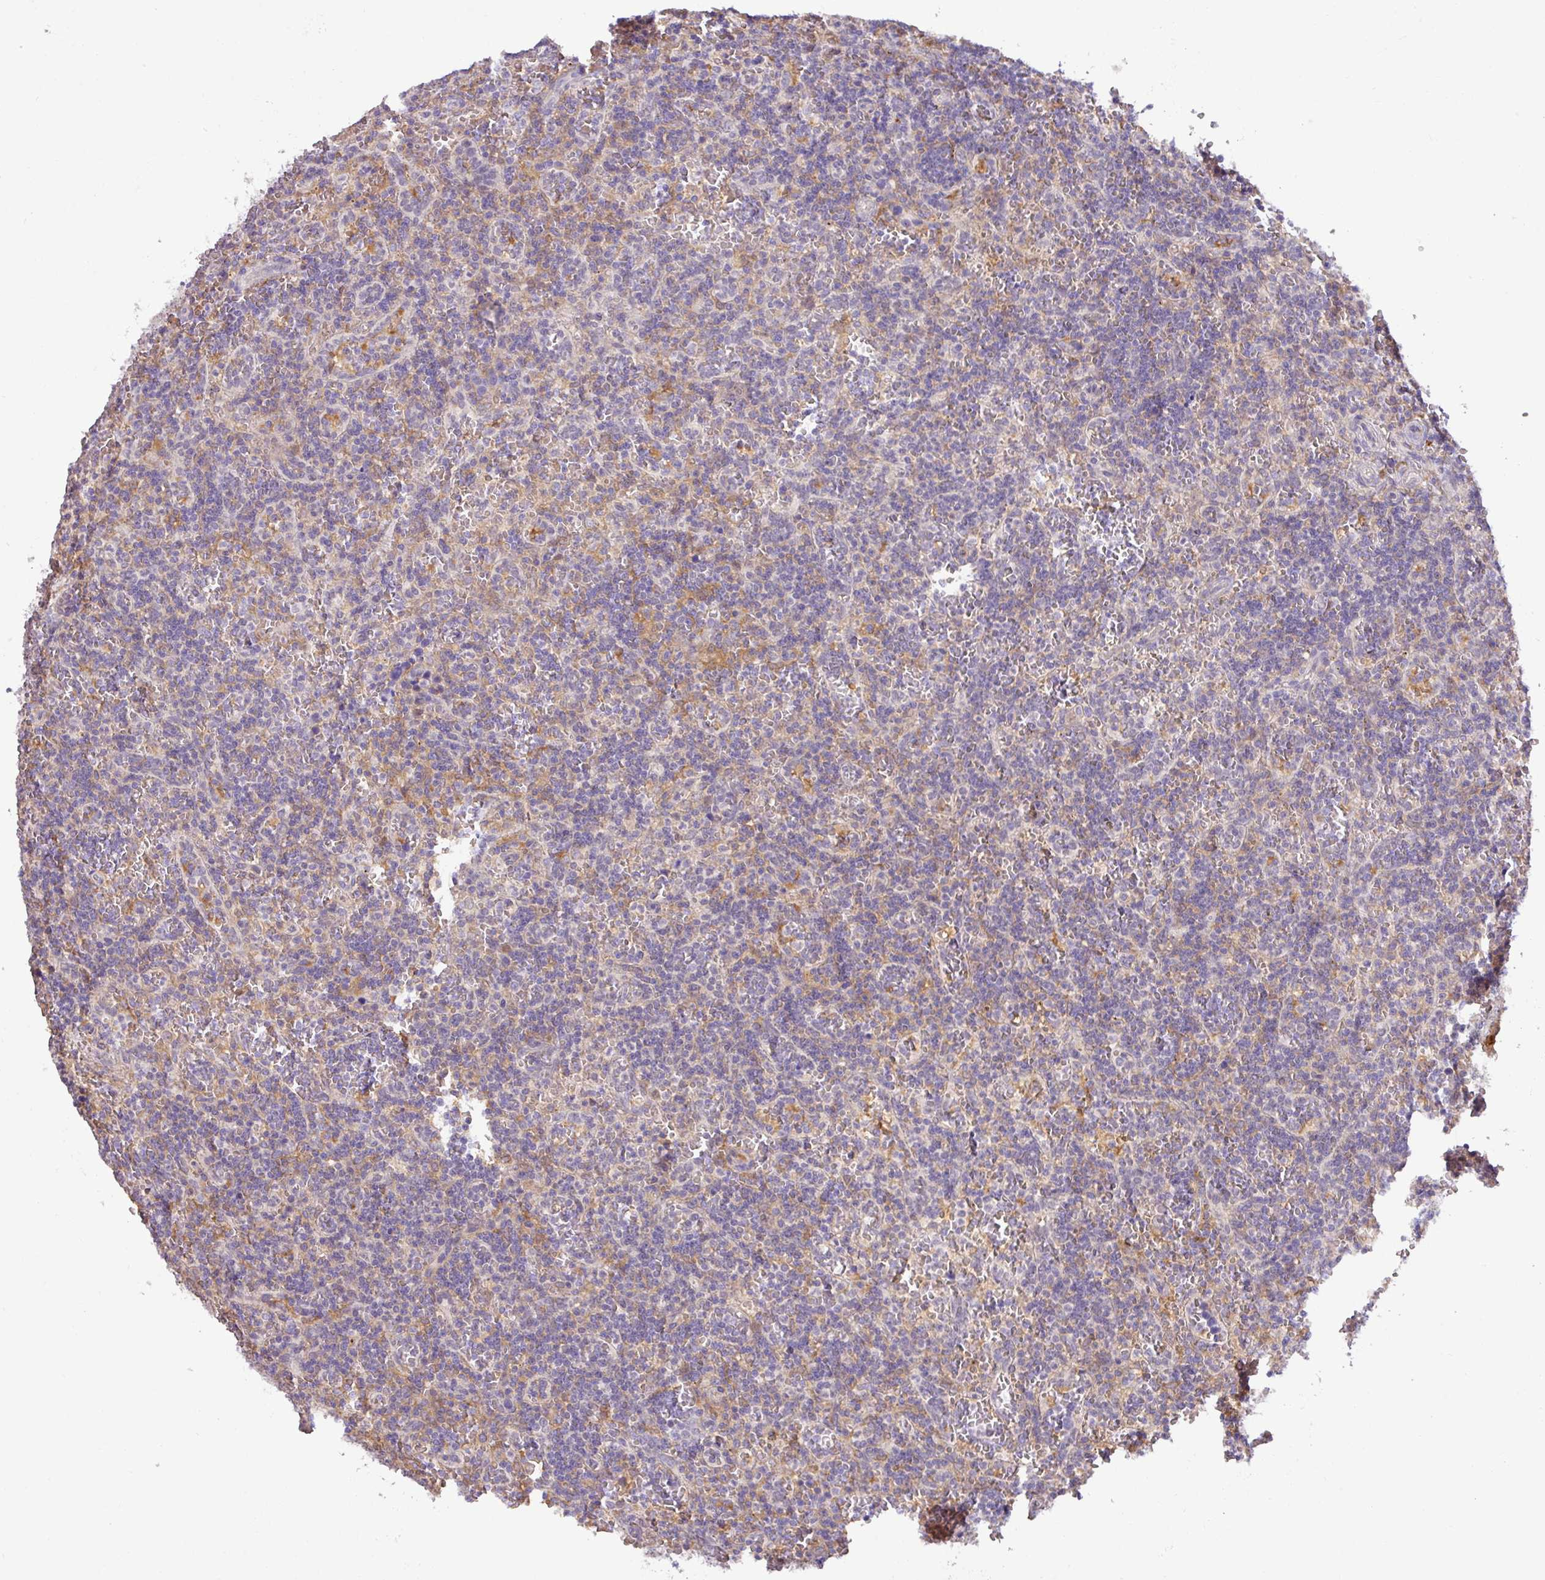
{"staining": {"intensity": "negative", "quantity": "none", "location": "none"}, "tissue": "lymphoma", "cell_type": "Tumor cells", "image_type": "cancer", "snomed": [{"axis": "morphology", "description": "Malignant lymphoma, non-Hodgkin's type, Low grade"}, {"axis": "topography", "description": "Spleen"}], "caption": "IHC image of neoplastic tissue: human malignant lymphoma, non-Hodgkin's type (low-grade) stained with DAB shows no significant protein expression in tumor cells.", "gene": "GCNT7", "patient": {"sex": "male", "age": 73}}